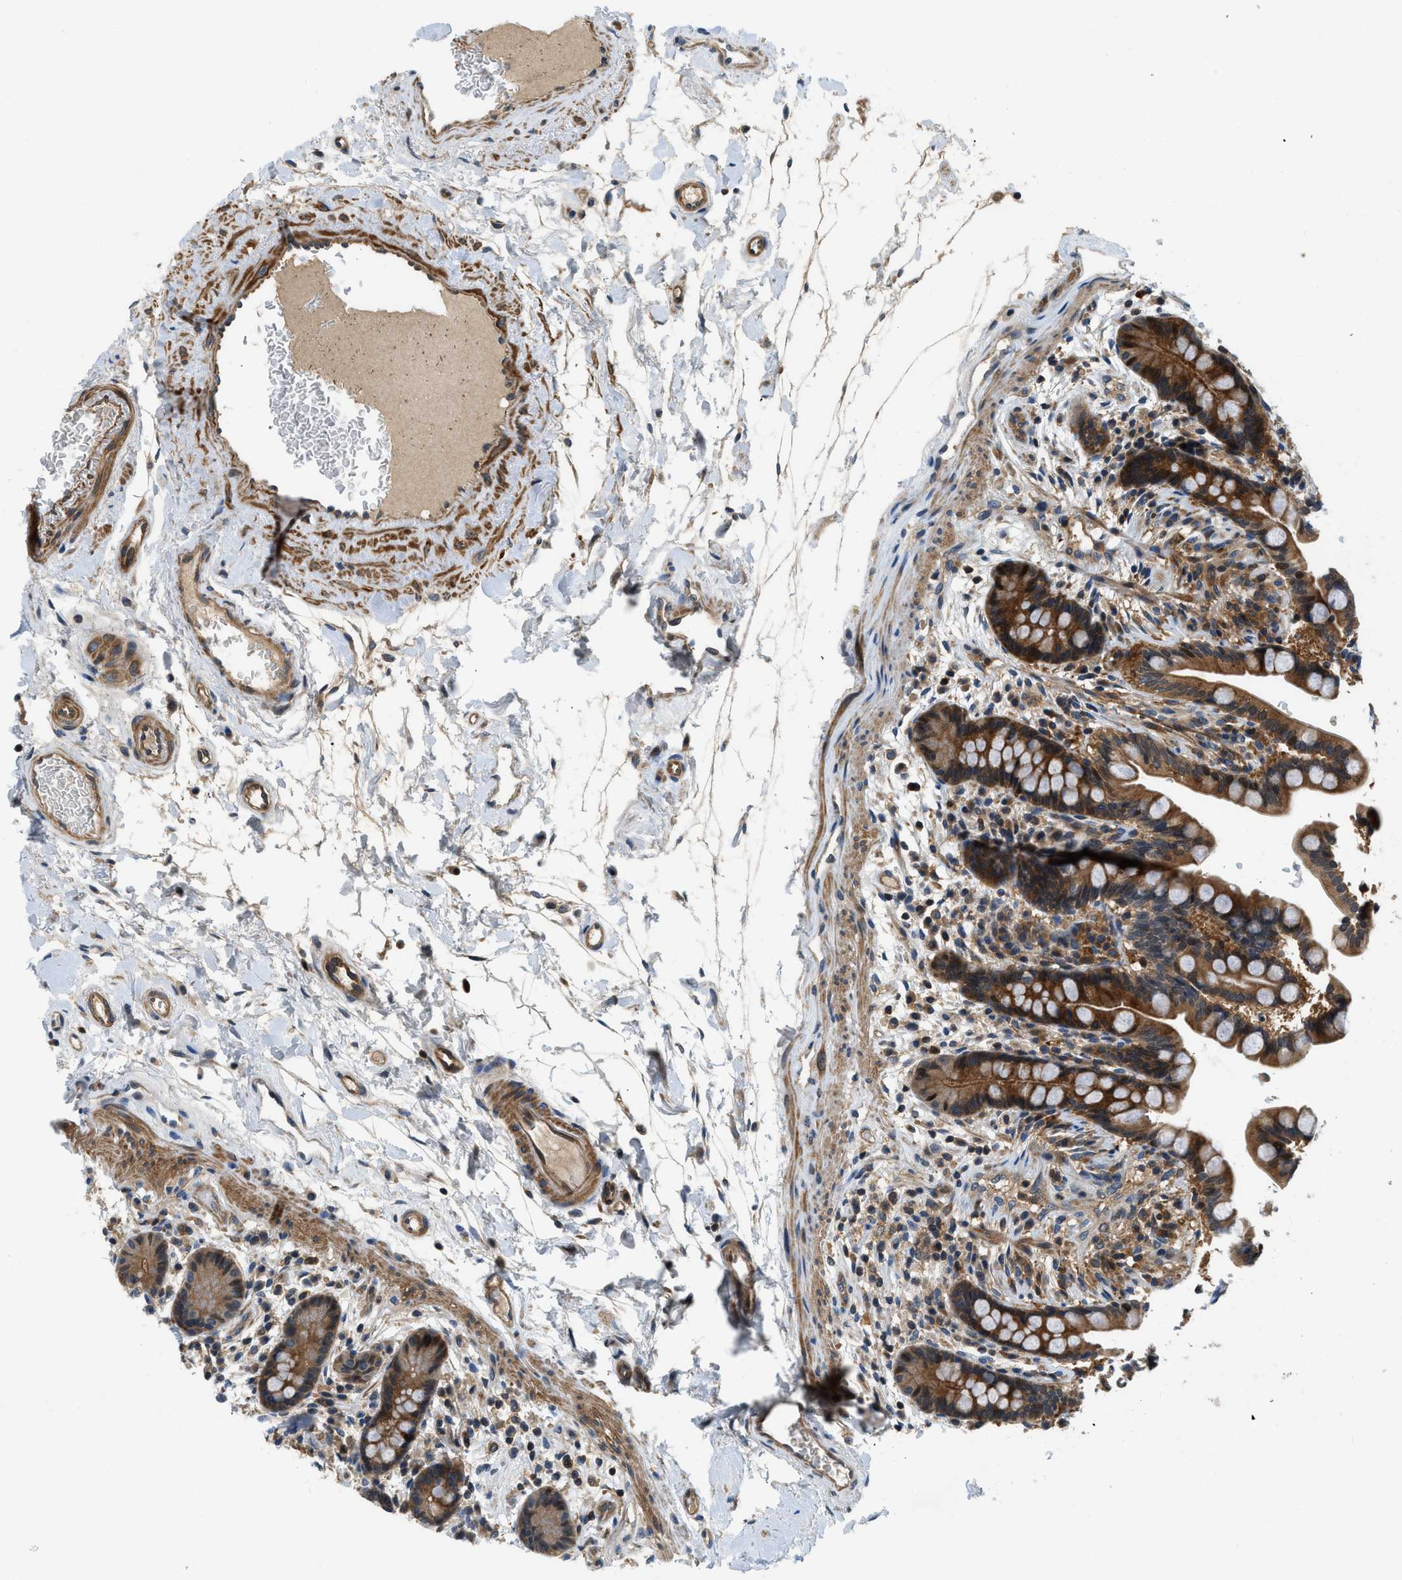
{"staining": {"intensity": "moderate", "quantity": ">75%", "location": "cytoplasmic/membranous"}, "tissue": "colon", "cell_type": "Endothelial cells", "image_type": "normal", "snomed": [{"axis": "morphology", "description": "Normal tissue, NOS"}, {"axis": "topography", "description": "Colon"}], "caption": "The image exhibits immunohistochemical staining of benign colon. There is moderate cytoplasmic/membranous staining is identified in about >75% of endothelial cells.", "gene": "GPR31", "patient": {"sex": "male", "age": 73}}